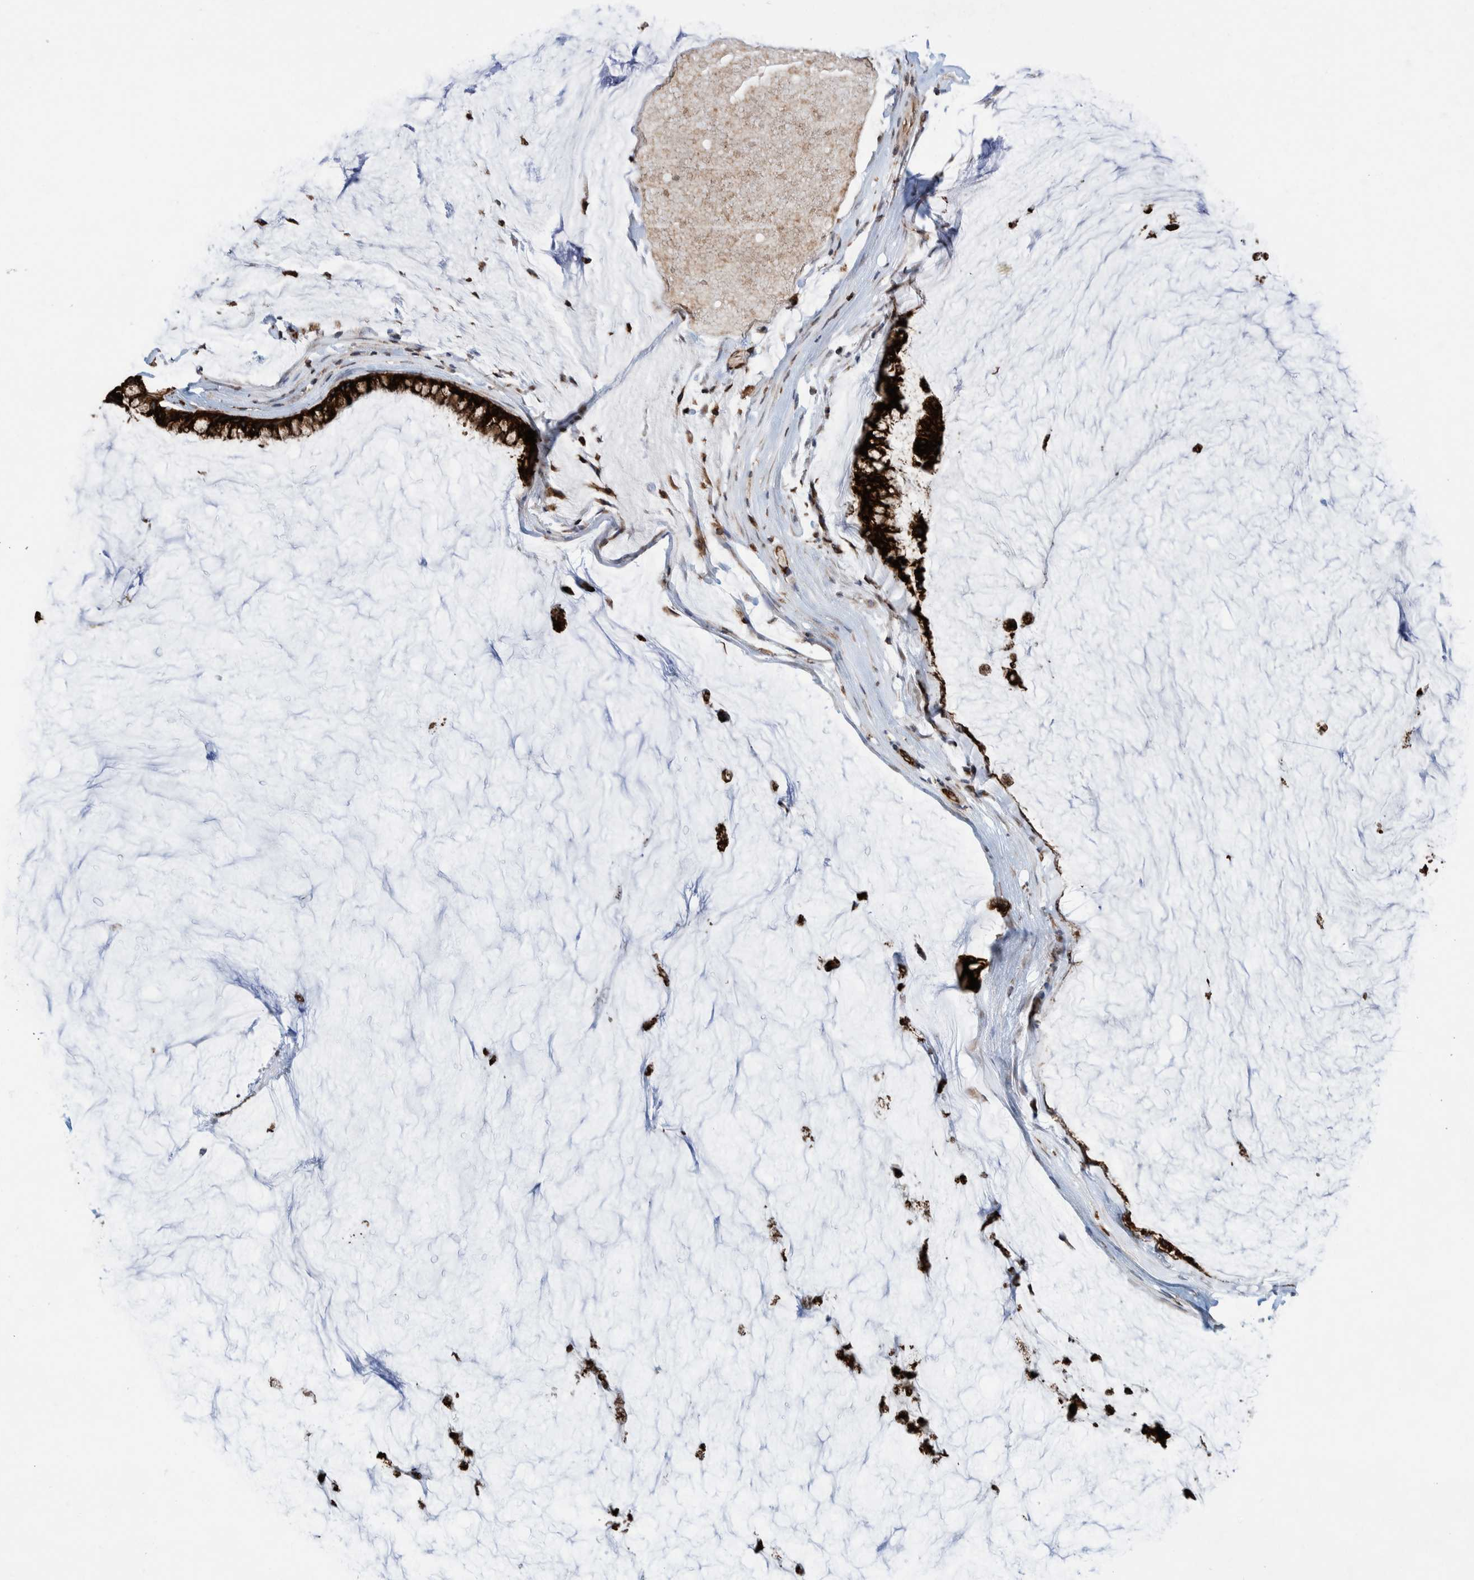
{"staining": {"intensity": "strong", "quantity": ">75%", "location": "cytoplasmic/membranous"}, "tissue": "ovarian cancer", "cell_type": "Tumor cells", "image_type": "cancer", "snomed": [{"axis": "morphology", "description": "Cystadenocarcinoma, mucinous, NOS"}, {"axis": "topography", "description": "Ovary"}], "caption": "A photomicrograph showing strong cytoplasmic/membranous positivity in approximately >75% of tumor cells in mucinous cystadenocarcinoma (ovarian), as visualized by brown immunohistochemical staining.", "gene": "THEM6", "patient": {"sex": "female", "age": 39}}